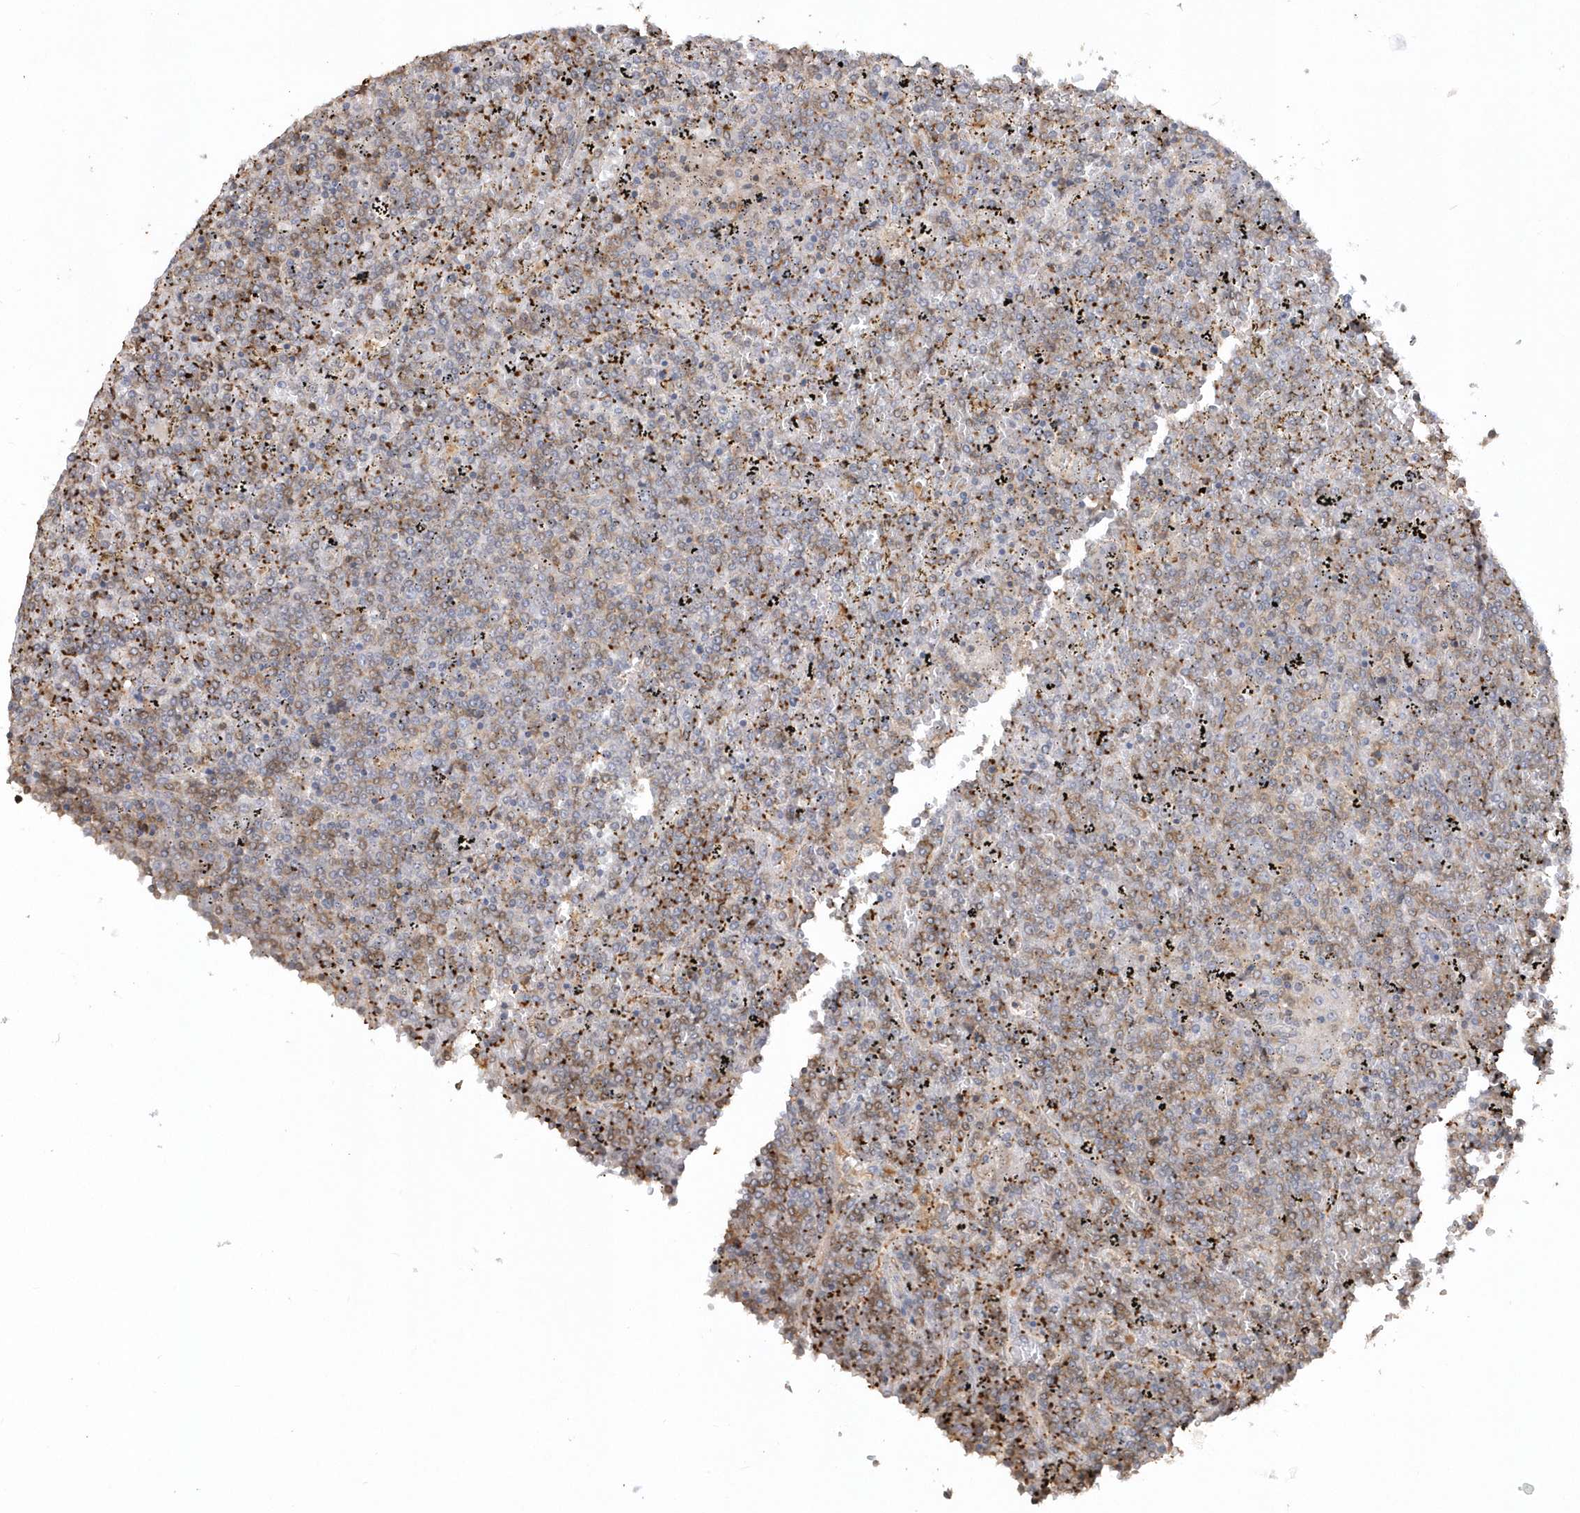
{"staining": {"intensity": "weak", "quantity": "25%-75%", "location": "cytoplasmic/membranous"}, "tissue": "lymphoma", "cell_type": "Tumor cells", "image_type": "cancer", "snomed": [{"axis": "morphology", "description": "Malignant lymphoma, non-Hodgkin's type, Low grade"}, {"axis": "topography", "description": "Spleen"}], "caption": "About 25%-75% of tumor cells in lymphoma exhibit weak cytoplasmic/membranous protein positivity as visualized by brown immunohistochemical staining.", "gene": "BSN", "patient": {"sex": "female", "age": 19}}